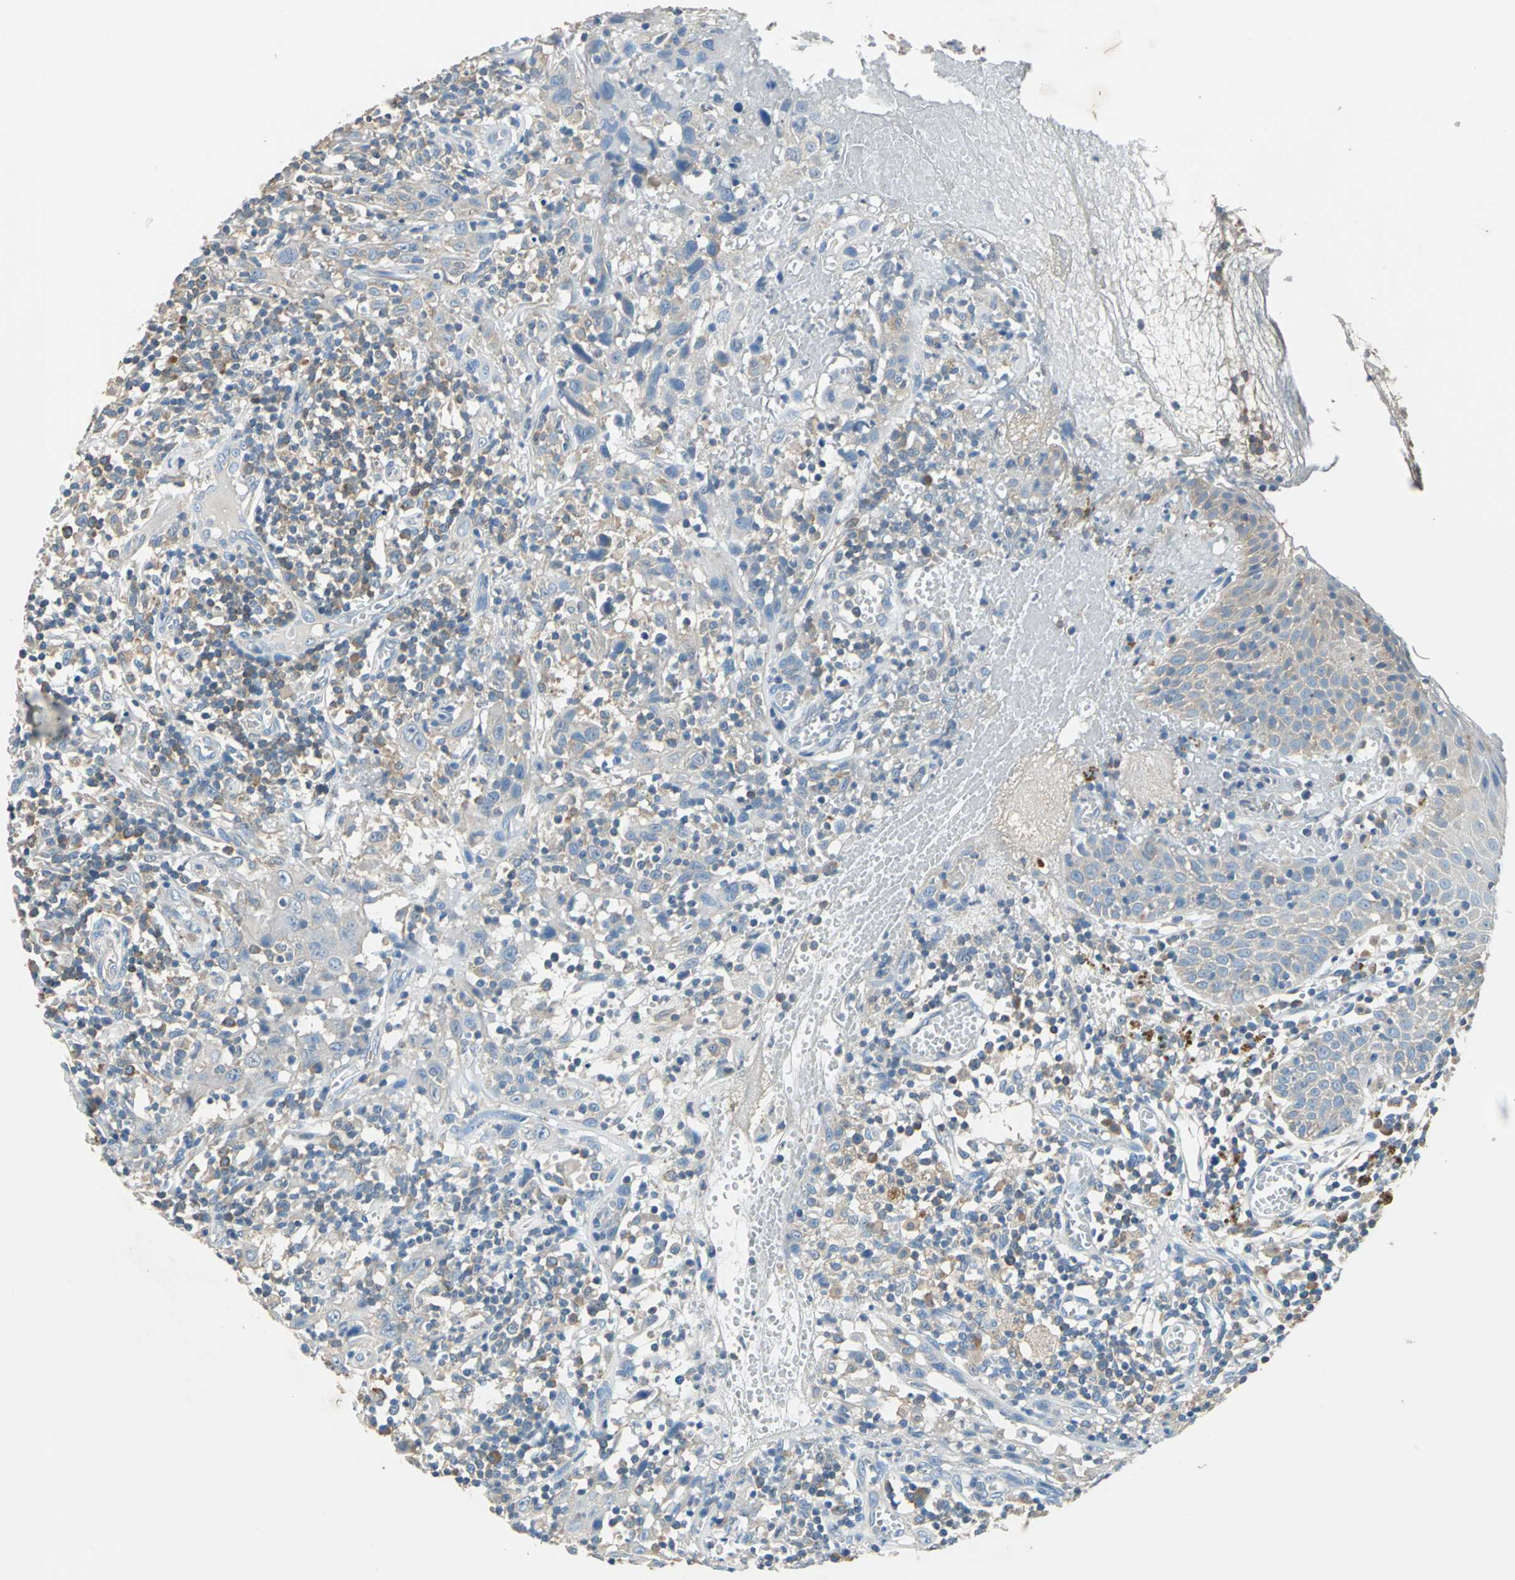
{"staining": {"intensity": "weak", "quantity": "<25%", "location": "cytoplasmic/membranous"}, "tissue": "thyroid cancer", "cell_type": "Tumor cells", "image_type": "cancer", "snomed": [{"axis": "morphology", "description": "Carcinoma, NOS"}, {"axis": "topography", "description": "Thyroid gland"}], "caption": "This is an immunohistochemistry (IHC) image of human carcinoma (thyroid). There is no positivity in tumor cells.", "gene": "PRKCA", "patient": {"sex": "female", "age": 77}}